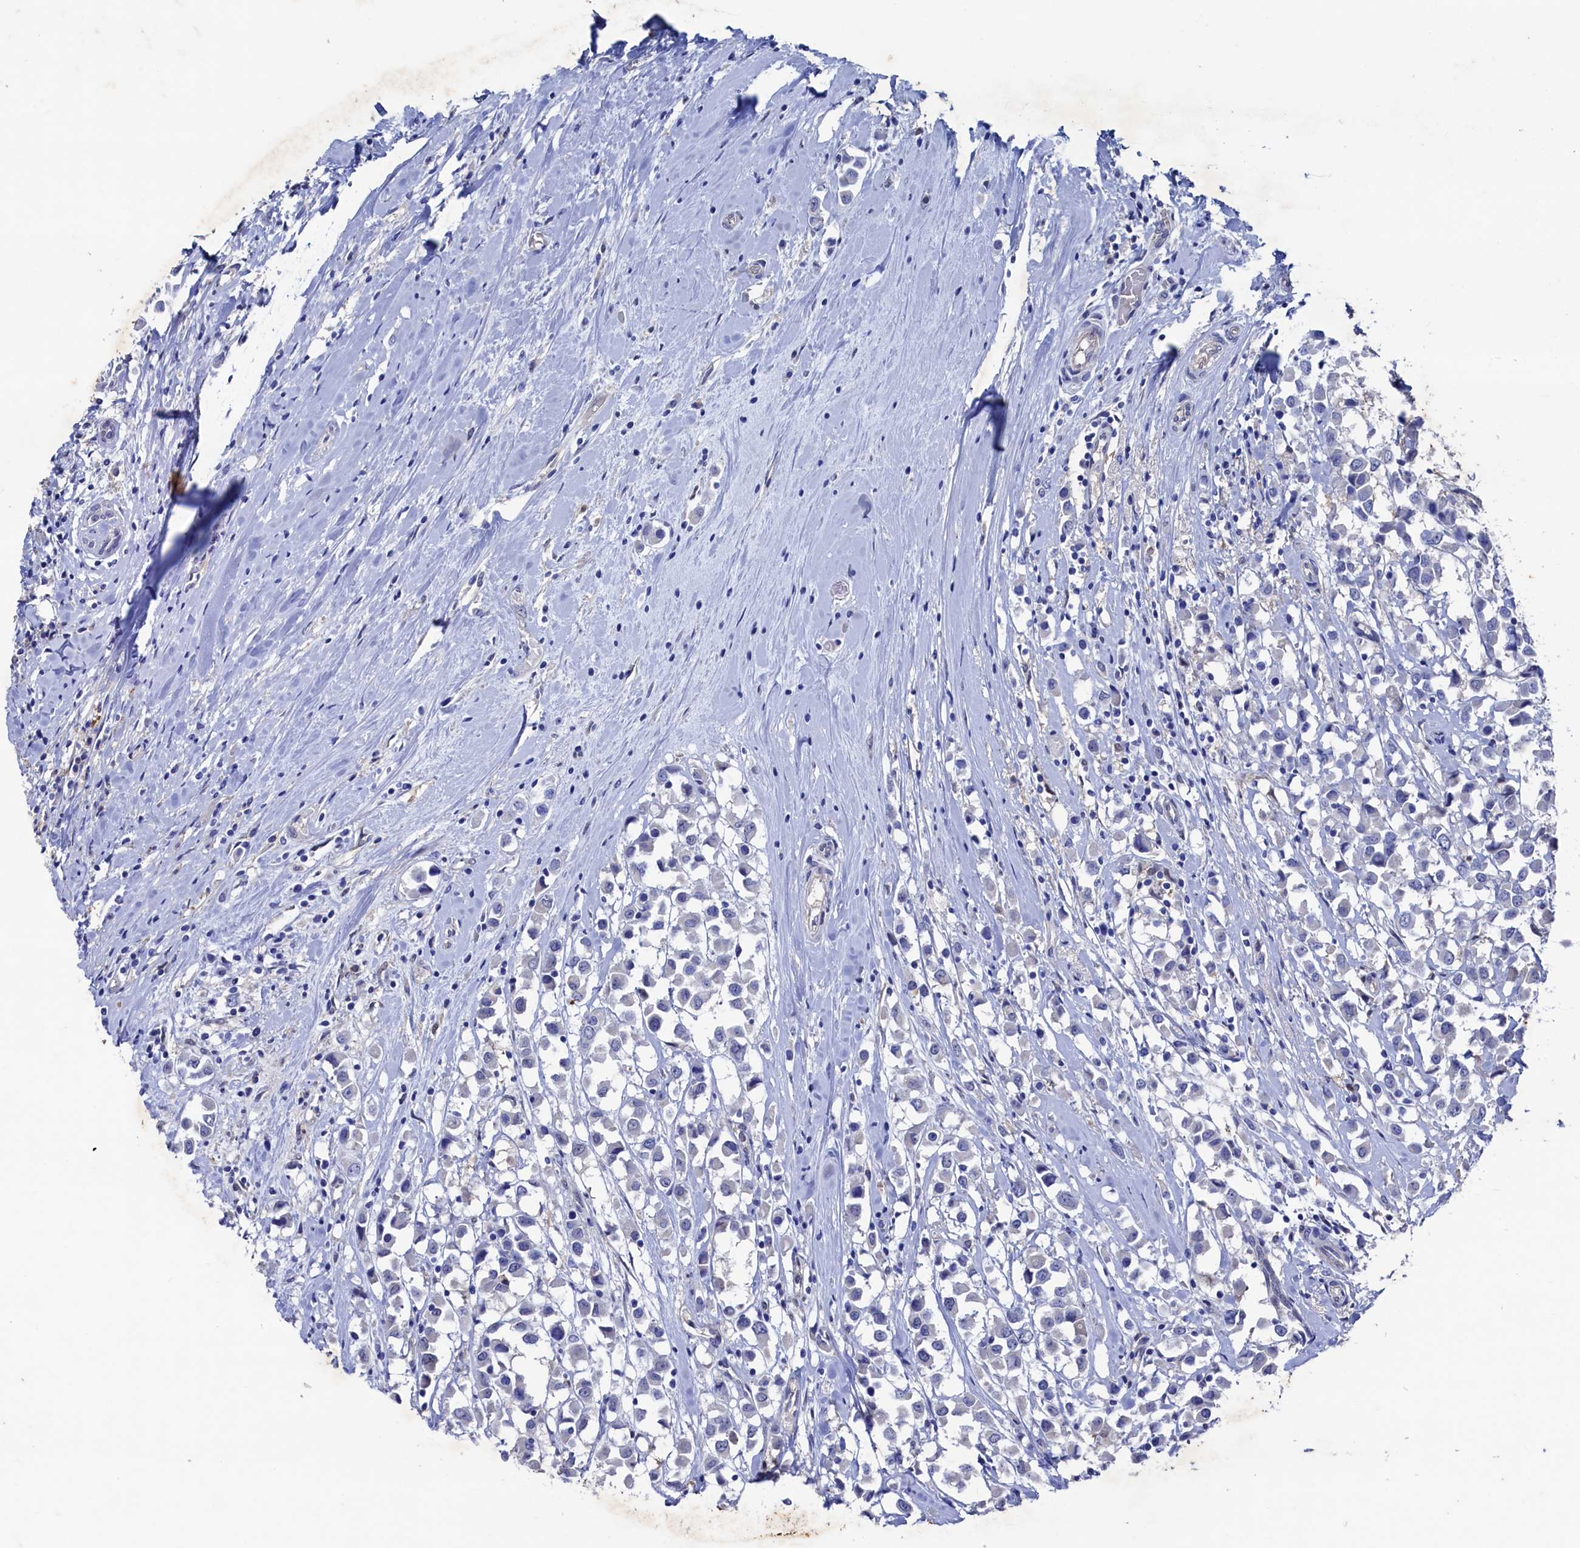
{"staining": {"intensity": "negative", "quantity": "none", "location": "none"}, "tissue": "breast cancer", "cell_type": "Tumor cells", "image_type": "cancer", "snomed": [{"axis": "morphology", "description": "Duct carcinoma"}, {"axis": "topography", "description": "Breast"}], "caption": "Immunohistochemistry image of neoplastic tissue: breast cancer stained with DAB displays no significant protein expression in tumor cells. The staining is performed using DAB brown chromogen with nuclei counter-stained in using hematoxylin.", "gene": "RNH1", "patient": {"sex": "female", "age": 61}}